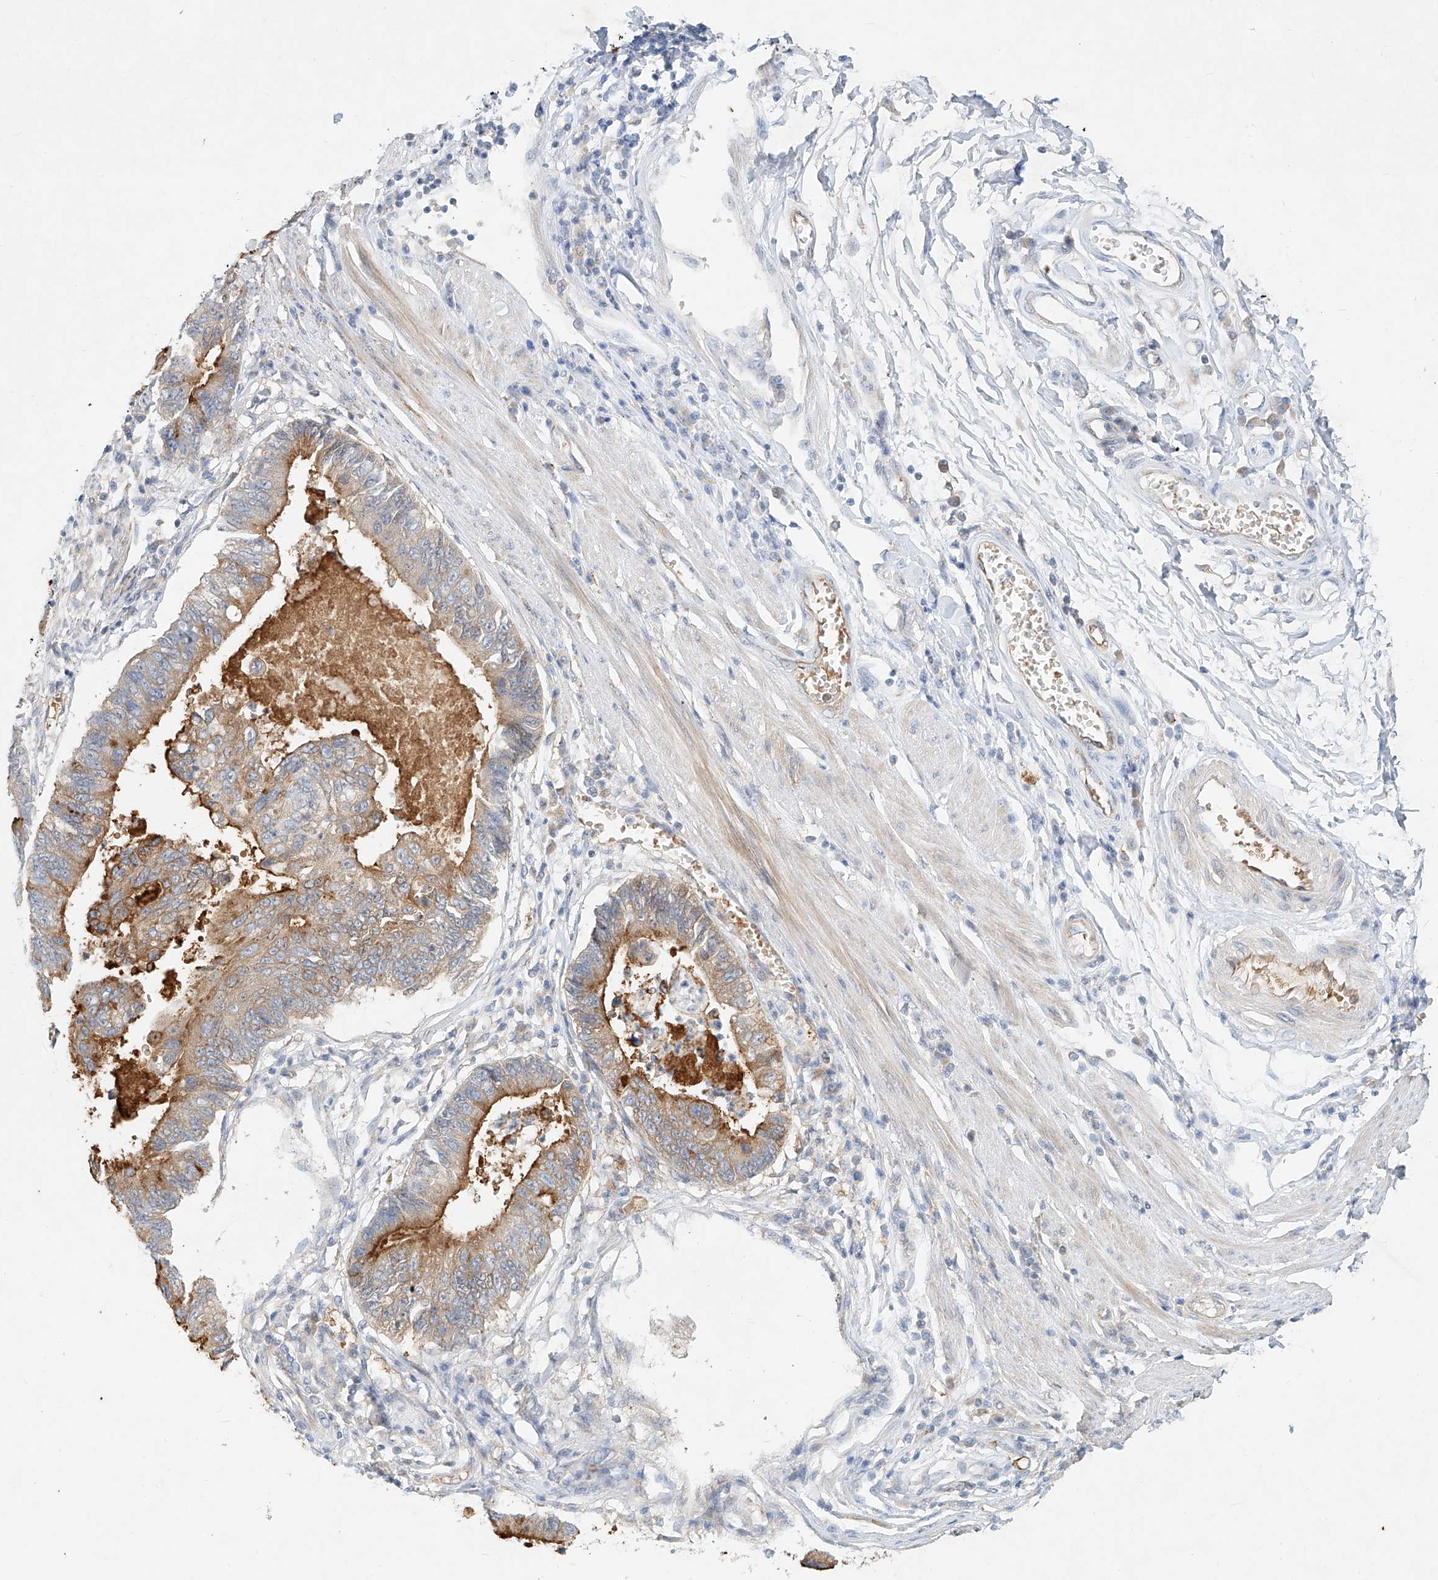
{"staining": {"intensity": "strong", "quantity": "25%-75%", "location": "cytoplasmic/membranous"}, "tissue": "stomach cancer", "cell_type": "Tumor cells", "image_type": "cancer", "snomed": [{"axis": "morphology", "description": "Adenocarcinoma, NOS"}, {"axis": "topography", "description": "Stomach"}], "caption": "There is high levels of strong cytoplasmic/membranous expression in tumor cells of stomach adenocarcinoma, as demonstrated by immunohistochemical staining (brown color).", "gene": "SYTL3", "patient": {"sex": "male", "age": 59}}